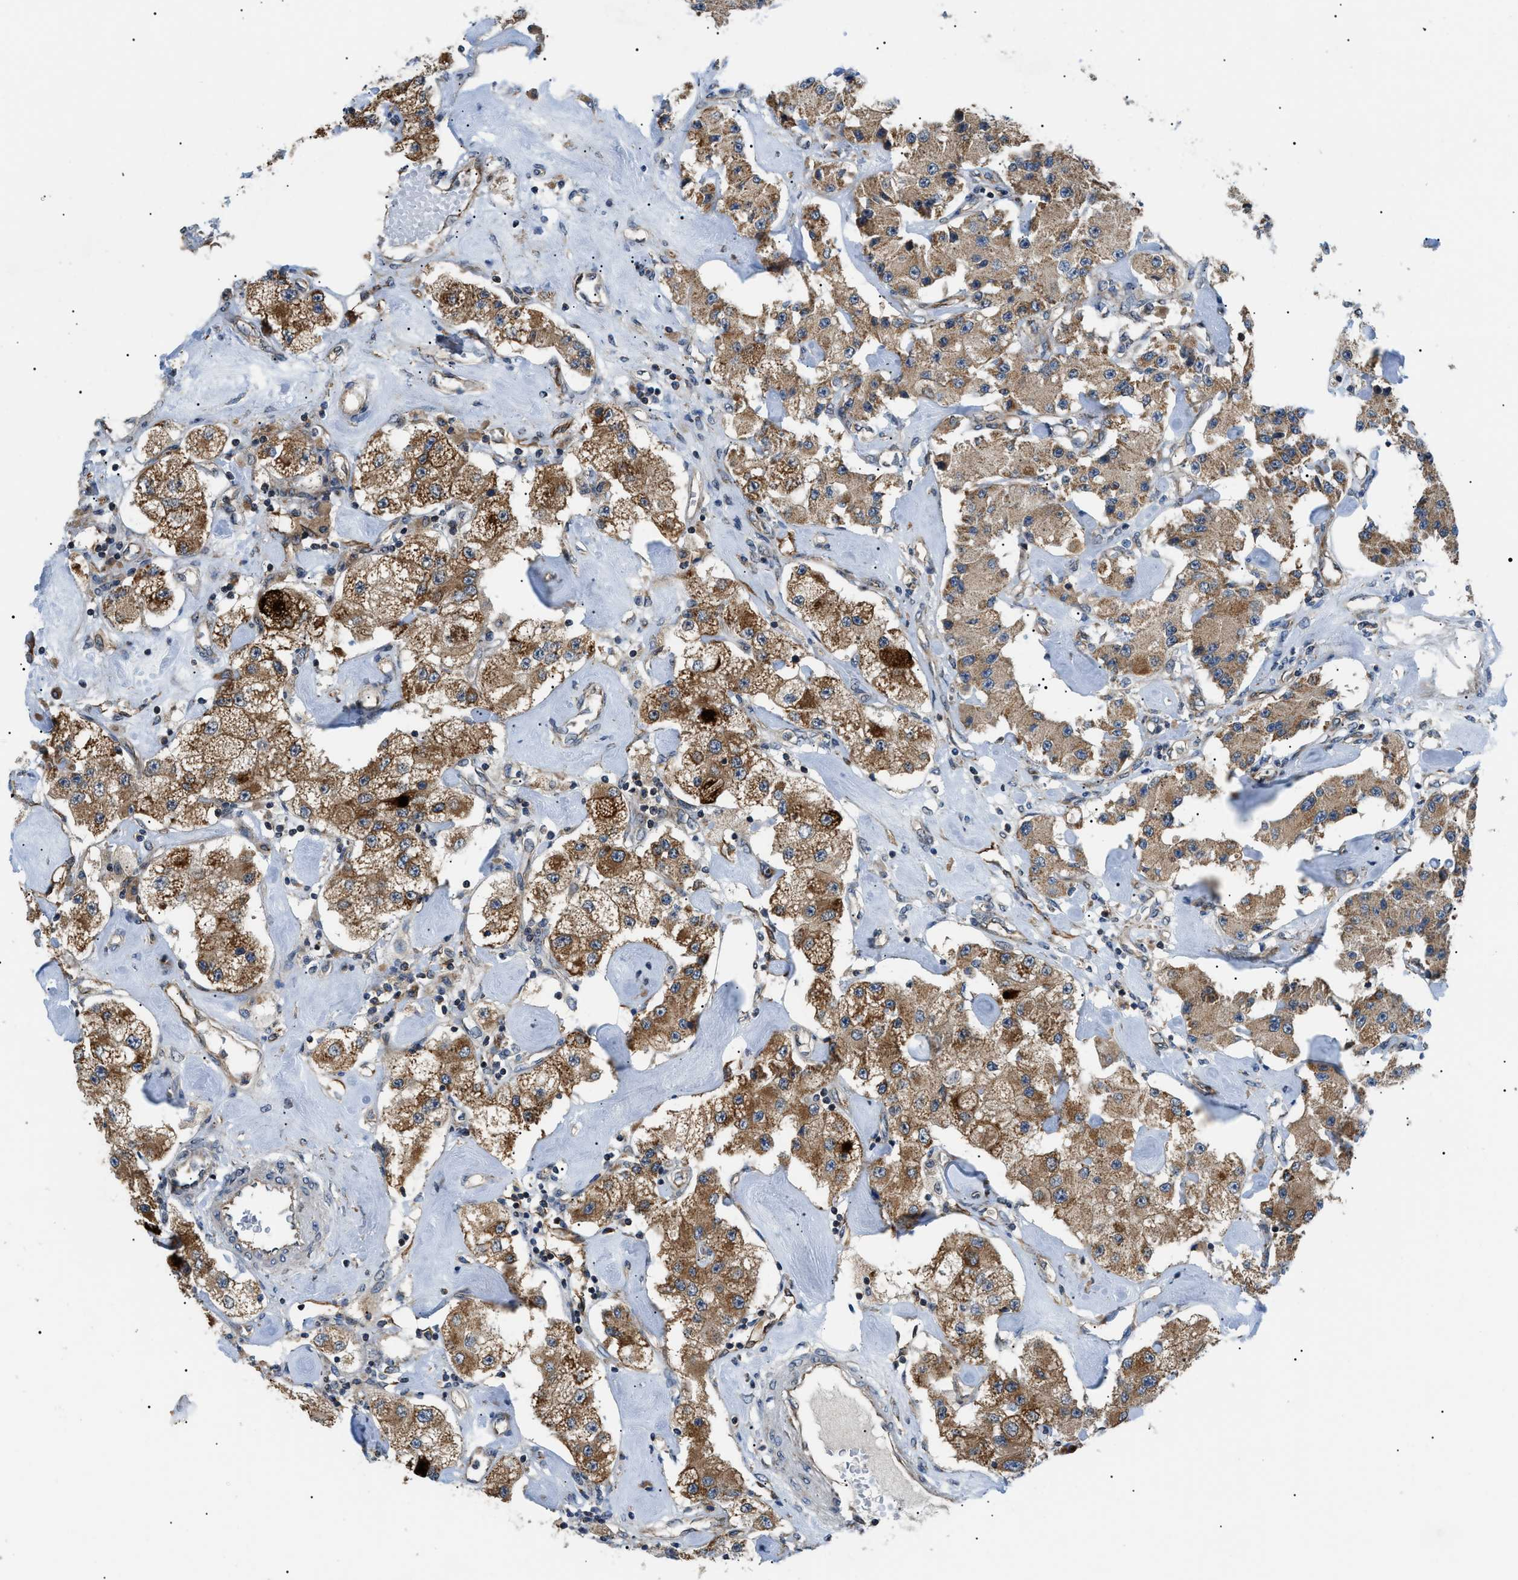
{"staining": {"intensity": "moderate", "quantity": ">75%", "location": "cytoplasmic/membranous"}, "tissue": "carcinoid", "cell_type": "Tumor cells", "image_type": "cancer", "snomed": [{"axis": "morphology", "description": "Carcinoid, malignant, NOS"}, {"axis": "topography", "description": "Pancreas"}], "caption": "The immunohistochemical stain shows moderate cytoplasmic/membranous positivity in tumor cells of carcinoid tissue.", "gene": "SRPK1", "patient": {"sex": "male", "age": 41}}